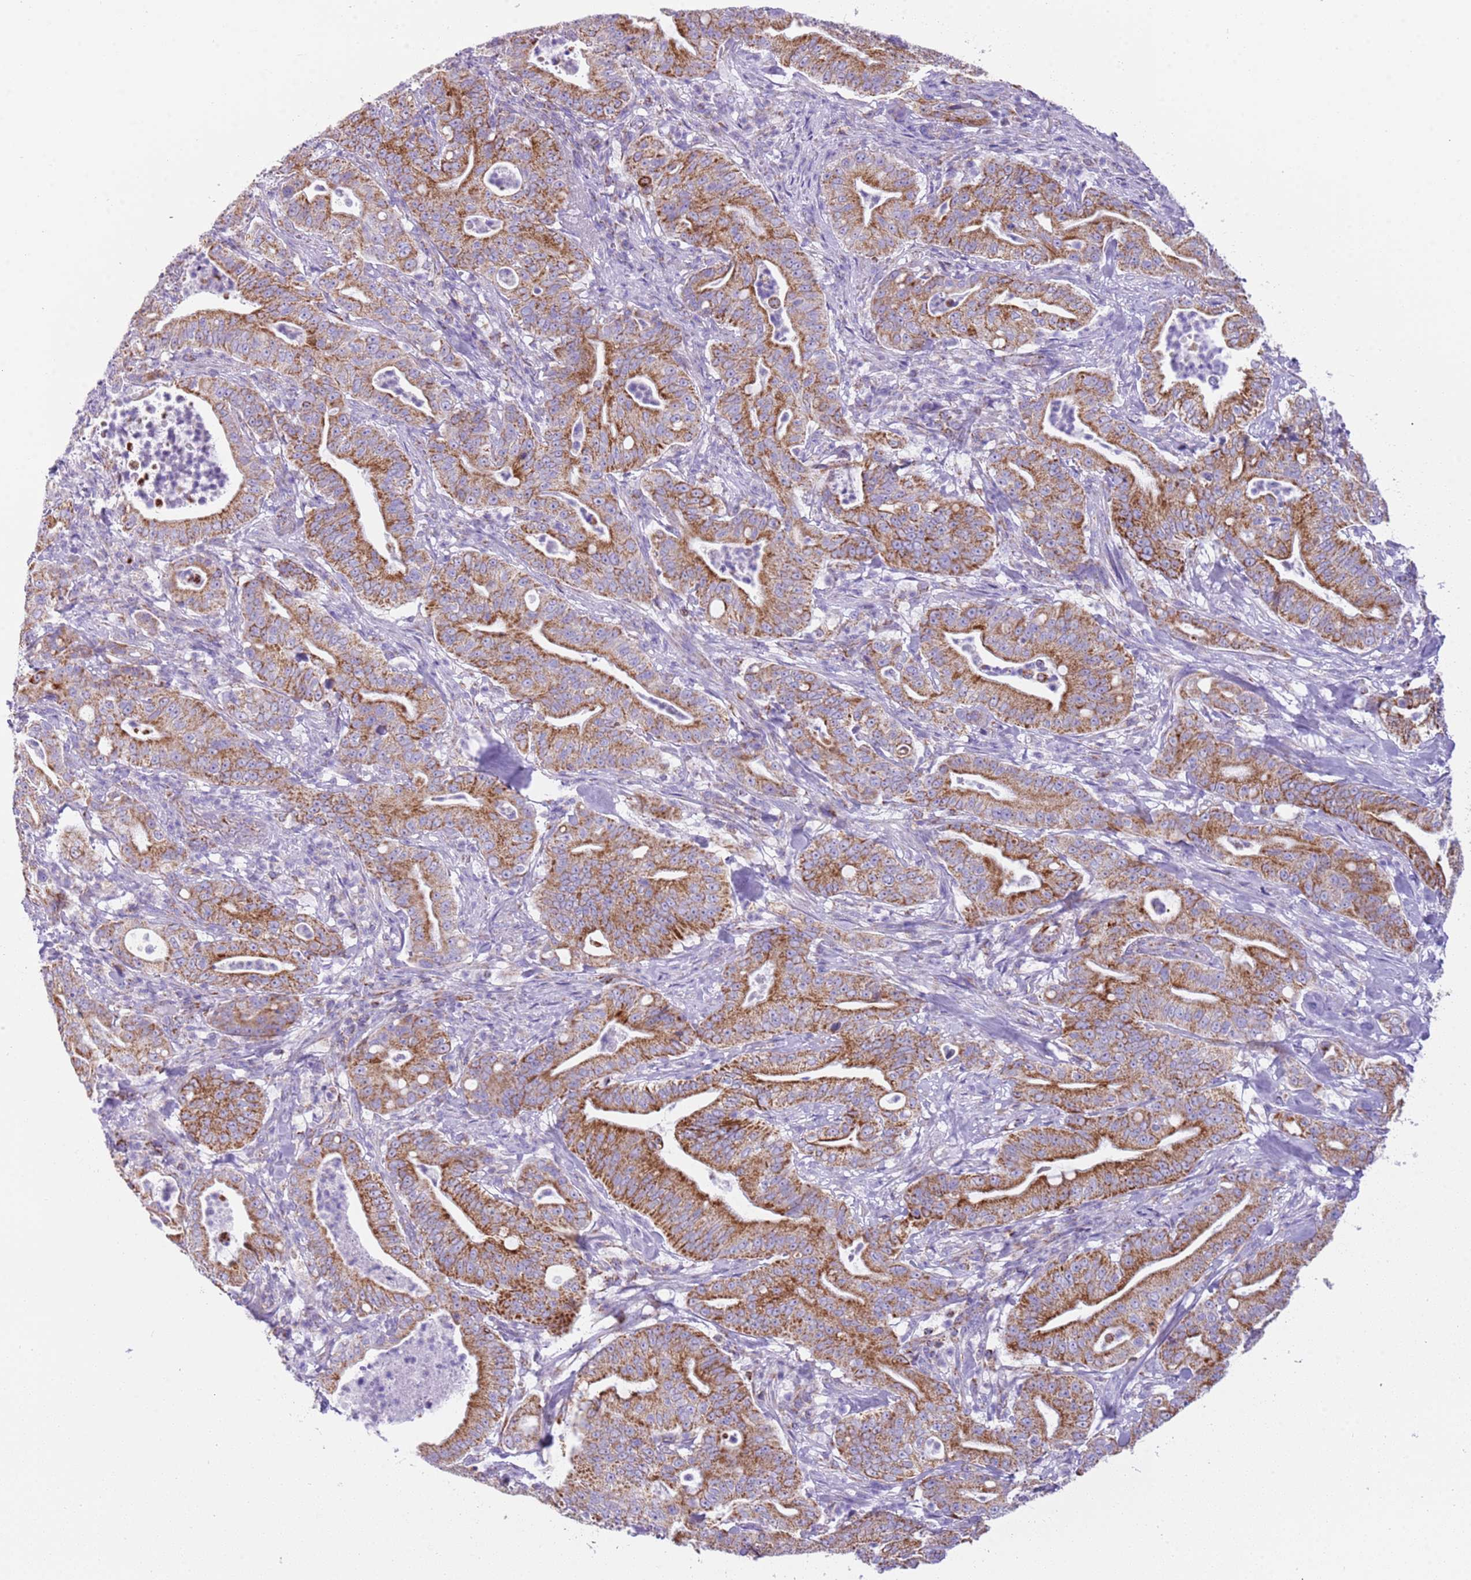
{"staining": {"intensity": "strong", "quantity": ">75%", "location": "cytoplasmic/membranous"}, "tissue": "pancreatic cancer", "cell_type": "Tumor cells", "image_type": "cancer", "snomed": [{"axis": "morphology", "description": "Adenocarcinoma, NOS"}, {"axis": "topography", "description": "Pancreas"}], "caption": "Pancreatic cancer tissue displays strong cytoplasmic/membranous expression in about >75% of tumor cells, visualized by immunohistochemistry.", "gene": "SUCLG2", "patient": {"sex": "male", "age": 71}}